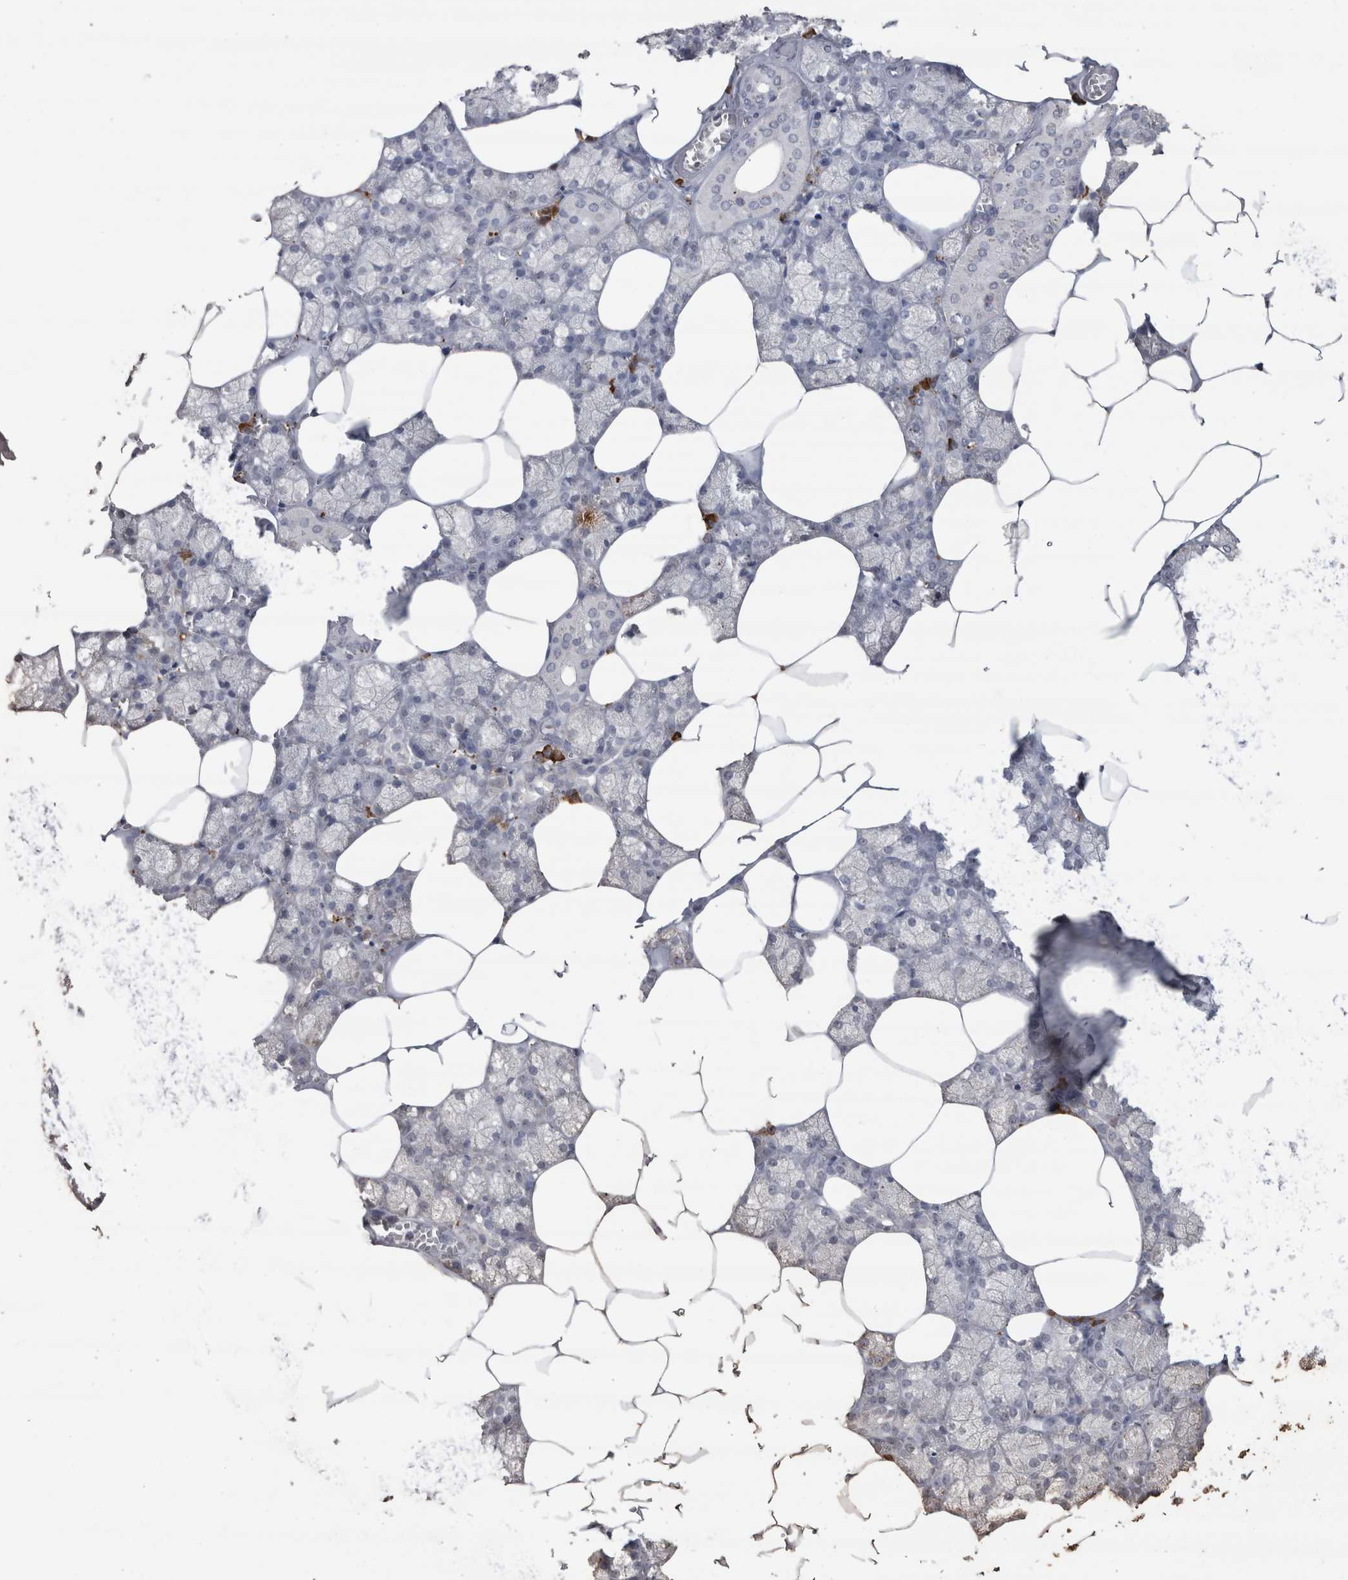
{"staining": {"intensity": "negative", "quantity": "none", "location": "none"}, "tissue": "salivary gland", "cell_type": "Glandular cells", "image_type": "normal", "snomed": [{"axis": "morphology", "description": "Normal tissue, NOS"}, {"axis": "topography", "description": "Salivary gland"}], "caption": "High power microscopy photomicrograph of an IHC histopathology image of normal salivary gland, revealing no significant staining in glandular cells.", "gene": "CRELD2", "patient": {"sex": "male", "age": 62}}